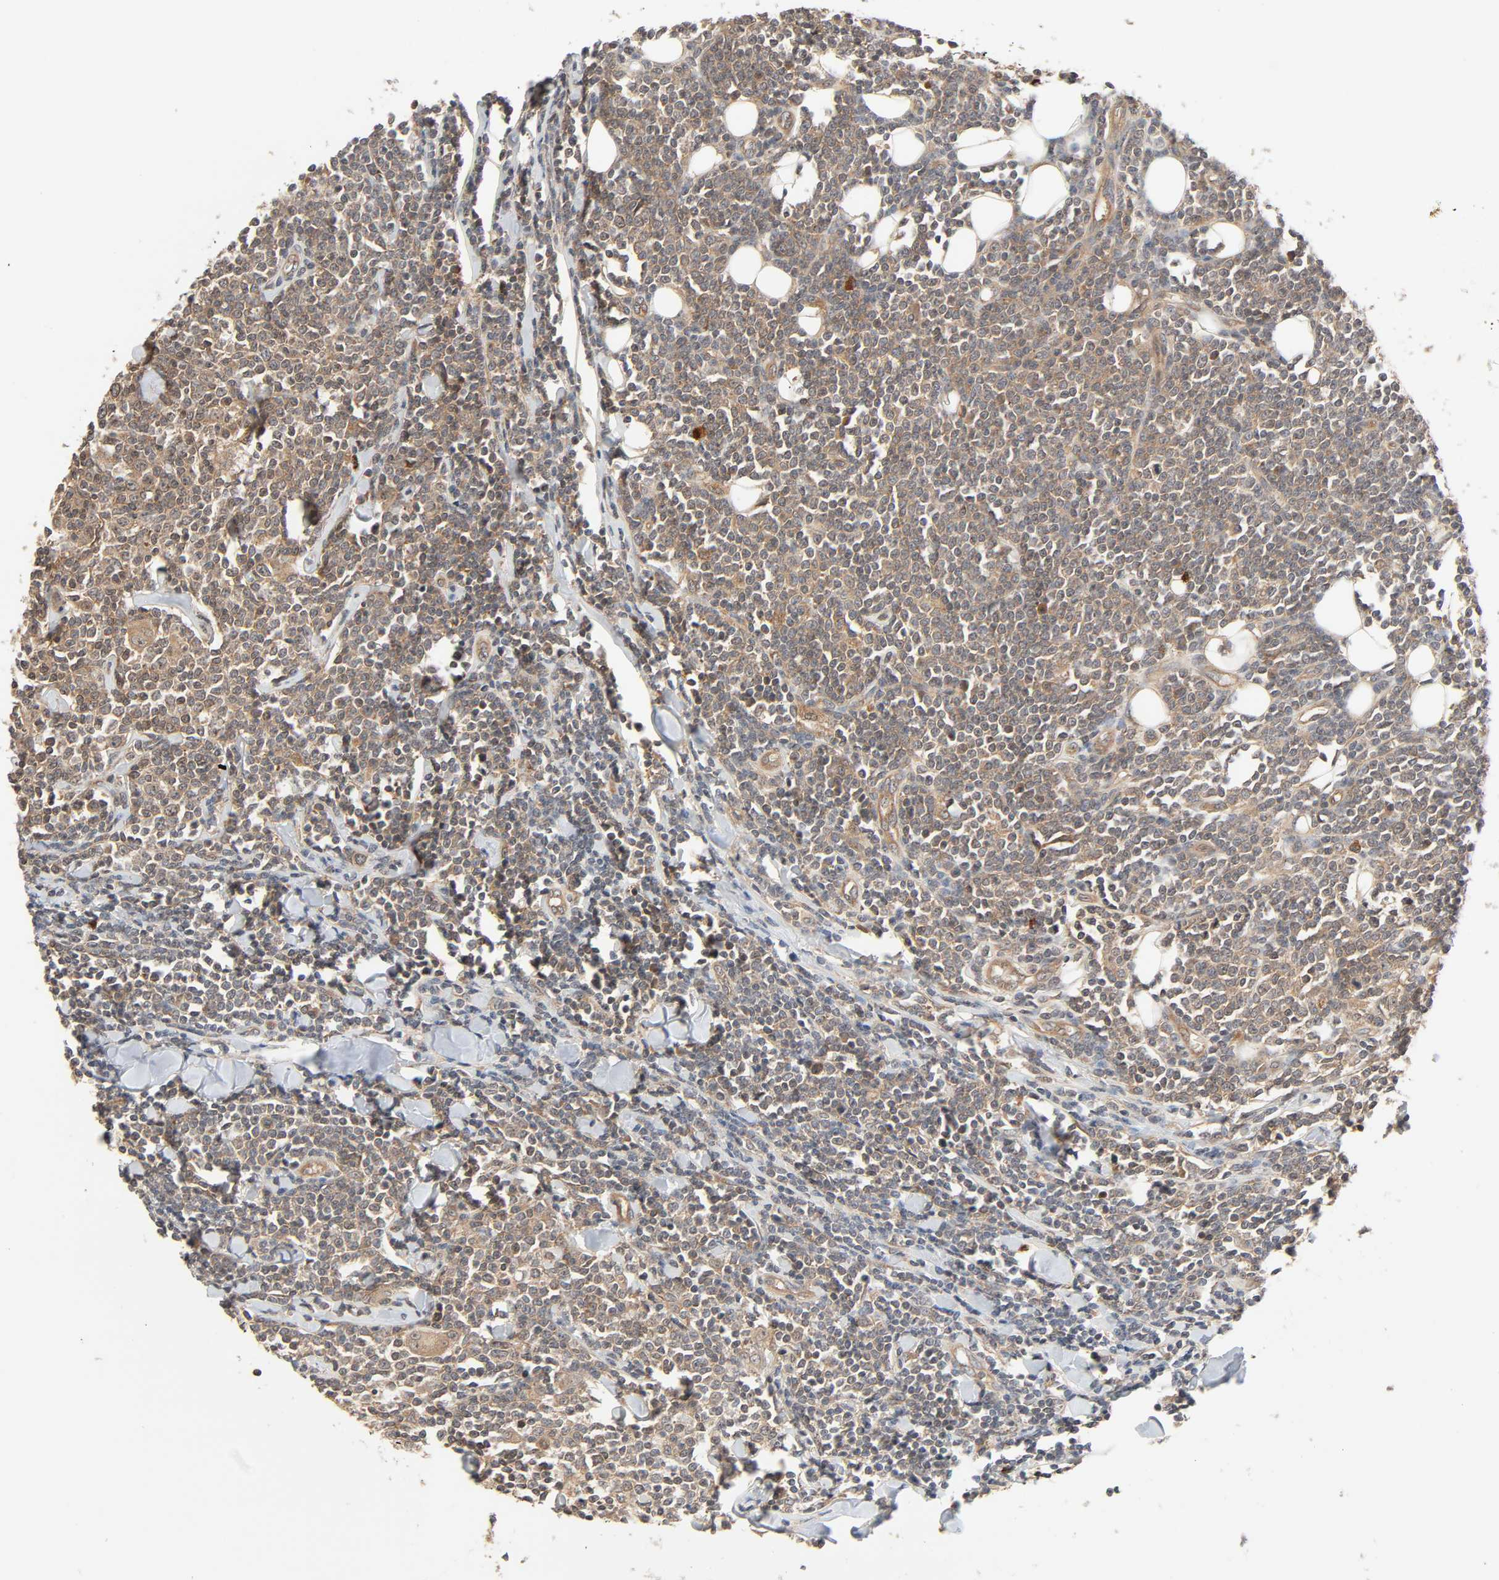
{"staining": {"intensity": "moderate", "quantity": ">75%", "location": "cytoplasmic/membranous"}, "tissue": "lymphoma", "cell_type": "Tumor cells", "image_type": "cancer", "snomed": [{"axis": "morphology", "description": "Malignant lymphoma, non-Hodgkin's type, Low grade"}, {"axis": "topography", "description": "Soft tissue"}], "caption": "Human lymphoma stained with a brown dye reveals moderate cytoplasmic/membranous positive positivity in approximately >75% of tumor cells.", "gene": "PPP2R1B", "patient": {"sex": "male", "age": 92}}